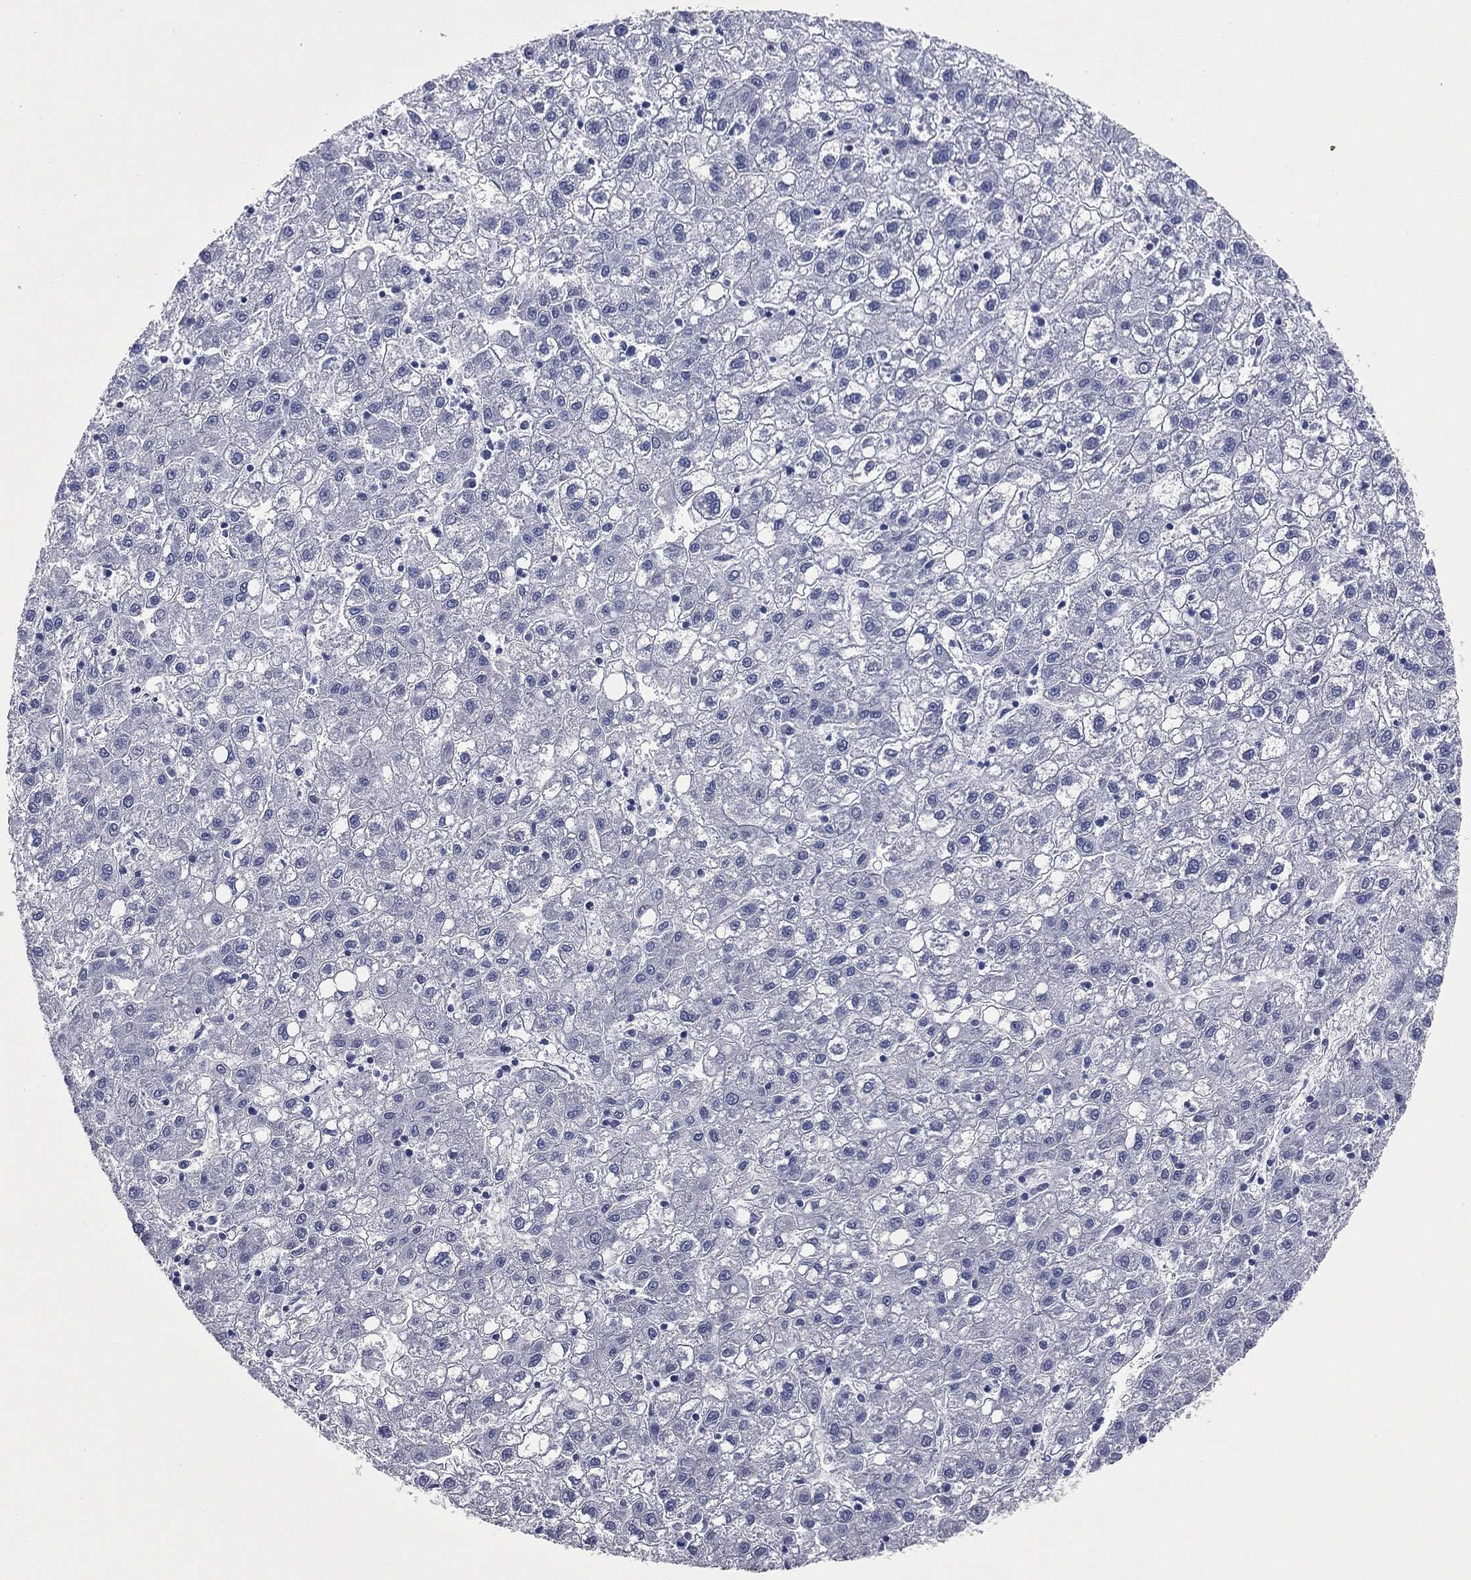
{"staining": {"intensity": "negative", "quantity": "none", "location": "none"}, "tissue": "liver cancer", "cell_type": "Tumor cells", "image_type": "cancer", "snomed": [{"axis": "morphology", "description": "Carcinoma, Hepatocellular, NOS"}, {"axis": "topography", "description": "Liver"}], "caption": "High power microscopy photomicrograph of an immunohistochemistry (IHC) histopathology image of hepatocellular carcinoma (liver), revealing no significant positivity in tumor cells. (DAB immunohistochemistry (IHC) visualized using brightfield microscopy, high magnification).", "gene": "ATP2A1", "patient": {"sex": "male", "age": 72}}